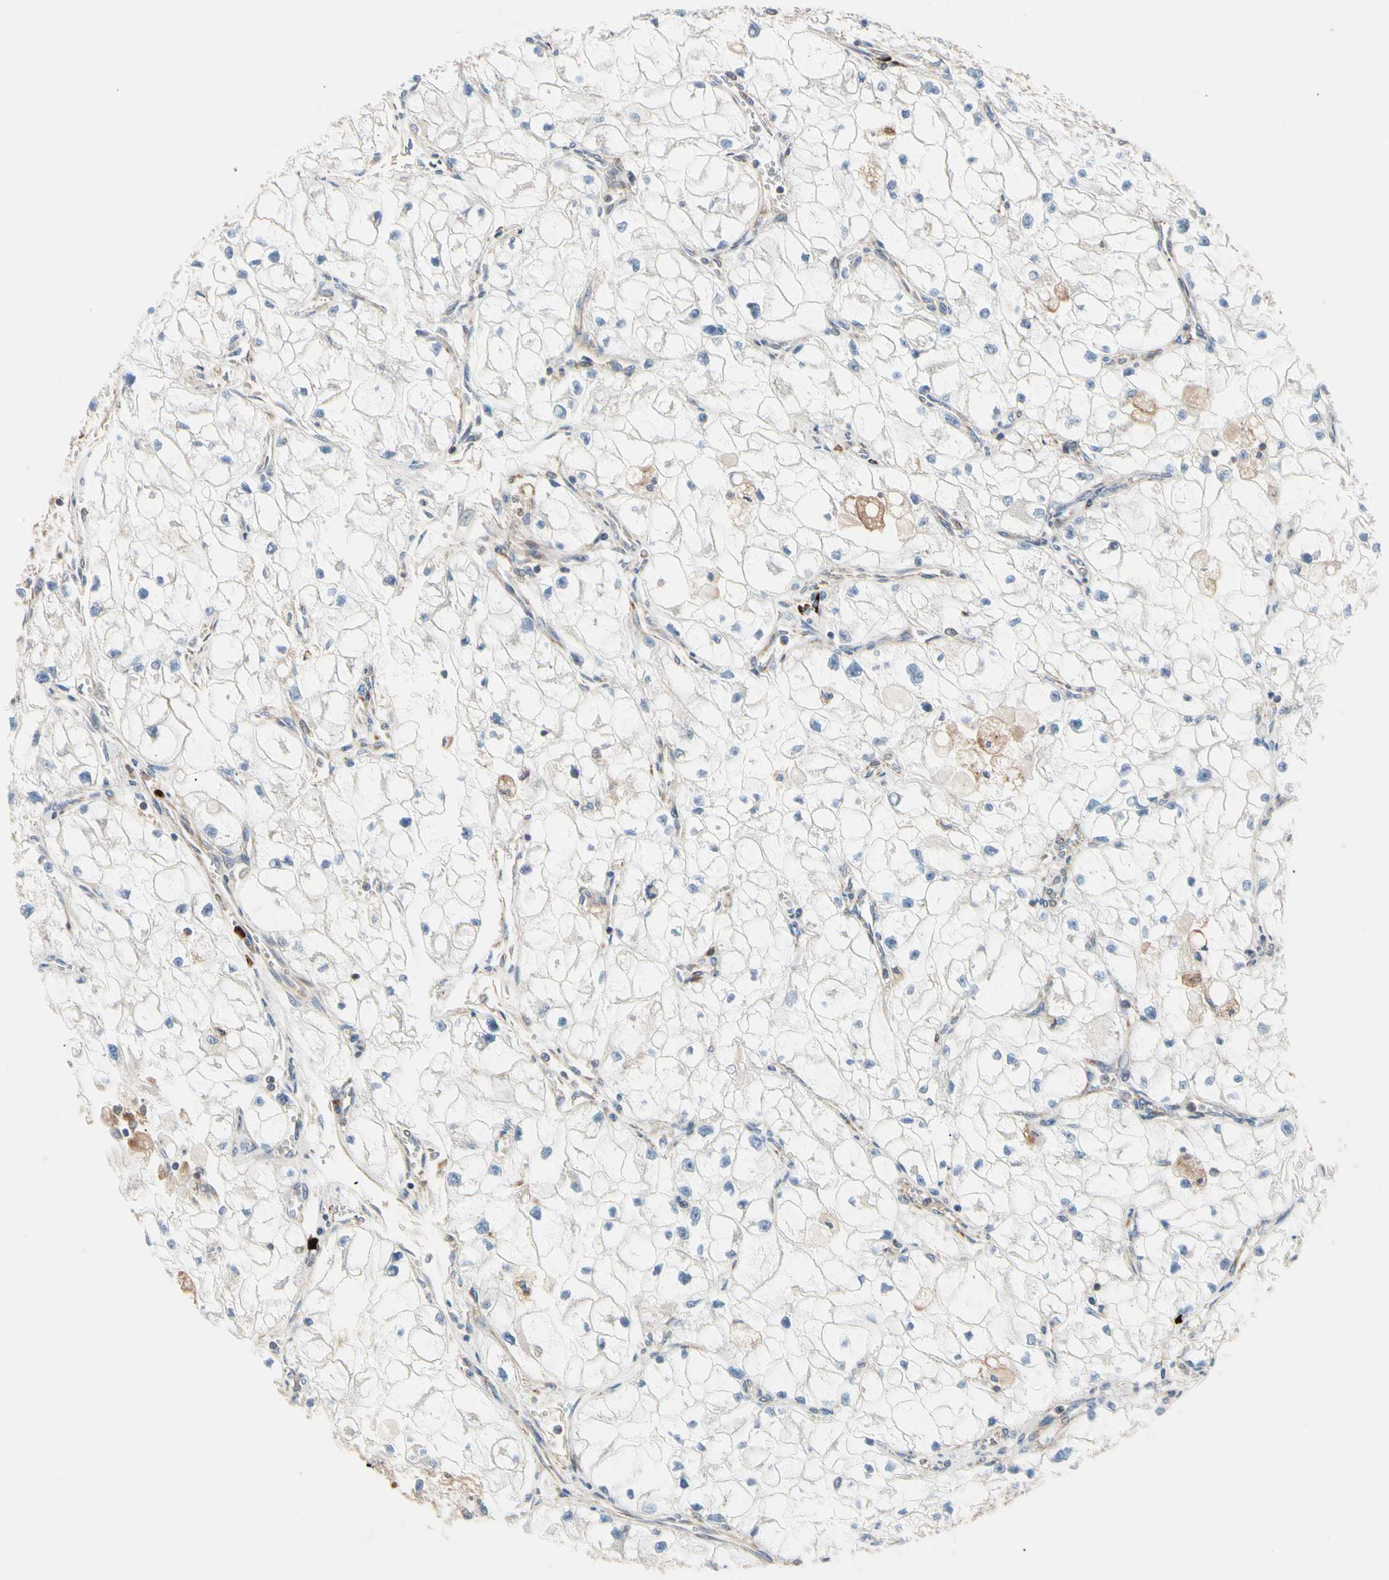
{"staining": {"intensity": "negative", "quantity": "none", "location": "none"}, "tissue": "renal cancer", "cell_type": "Tumor cells", "image_type": "cancer", "snomed": [{"axis": "morphology", "description": "Adenocarcinoma, NOS"}, {"axis": "topography", "description": "Kidney"}], "caption": "Immunohistochemical staining of human renal cancer reveals no significant expression in tumor cells.", "gene": "ROCK1", "patient": {"sex": "female", "age": 70}}